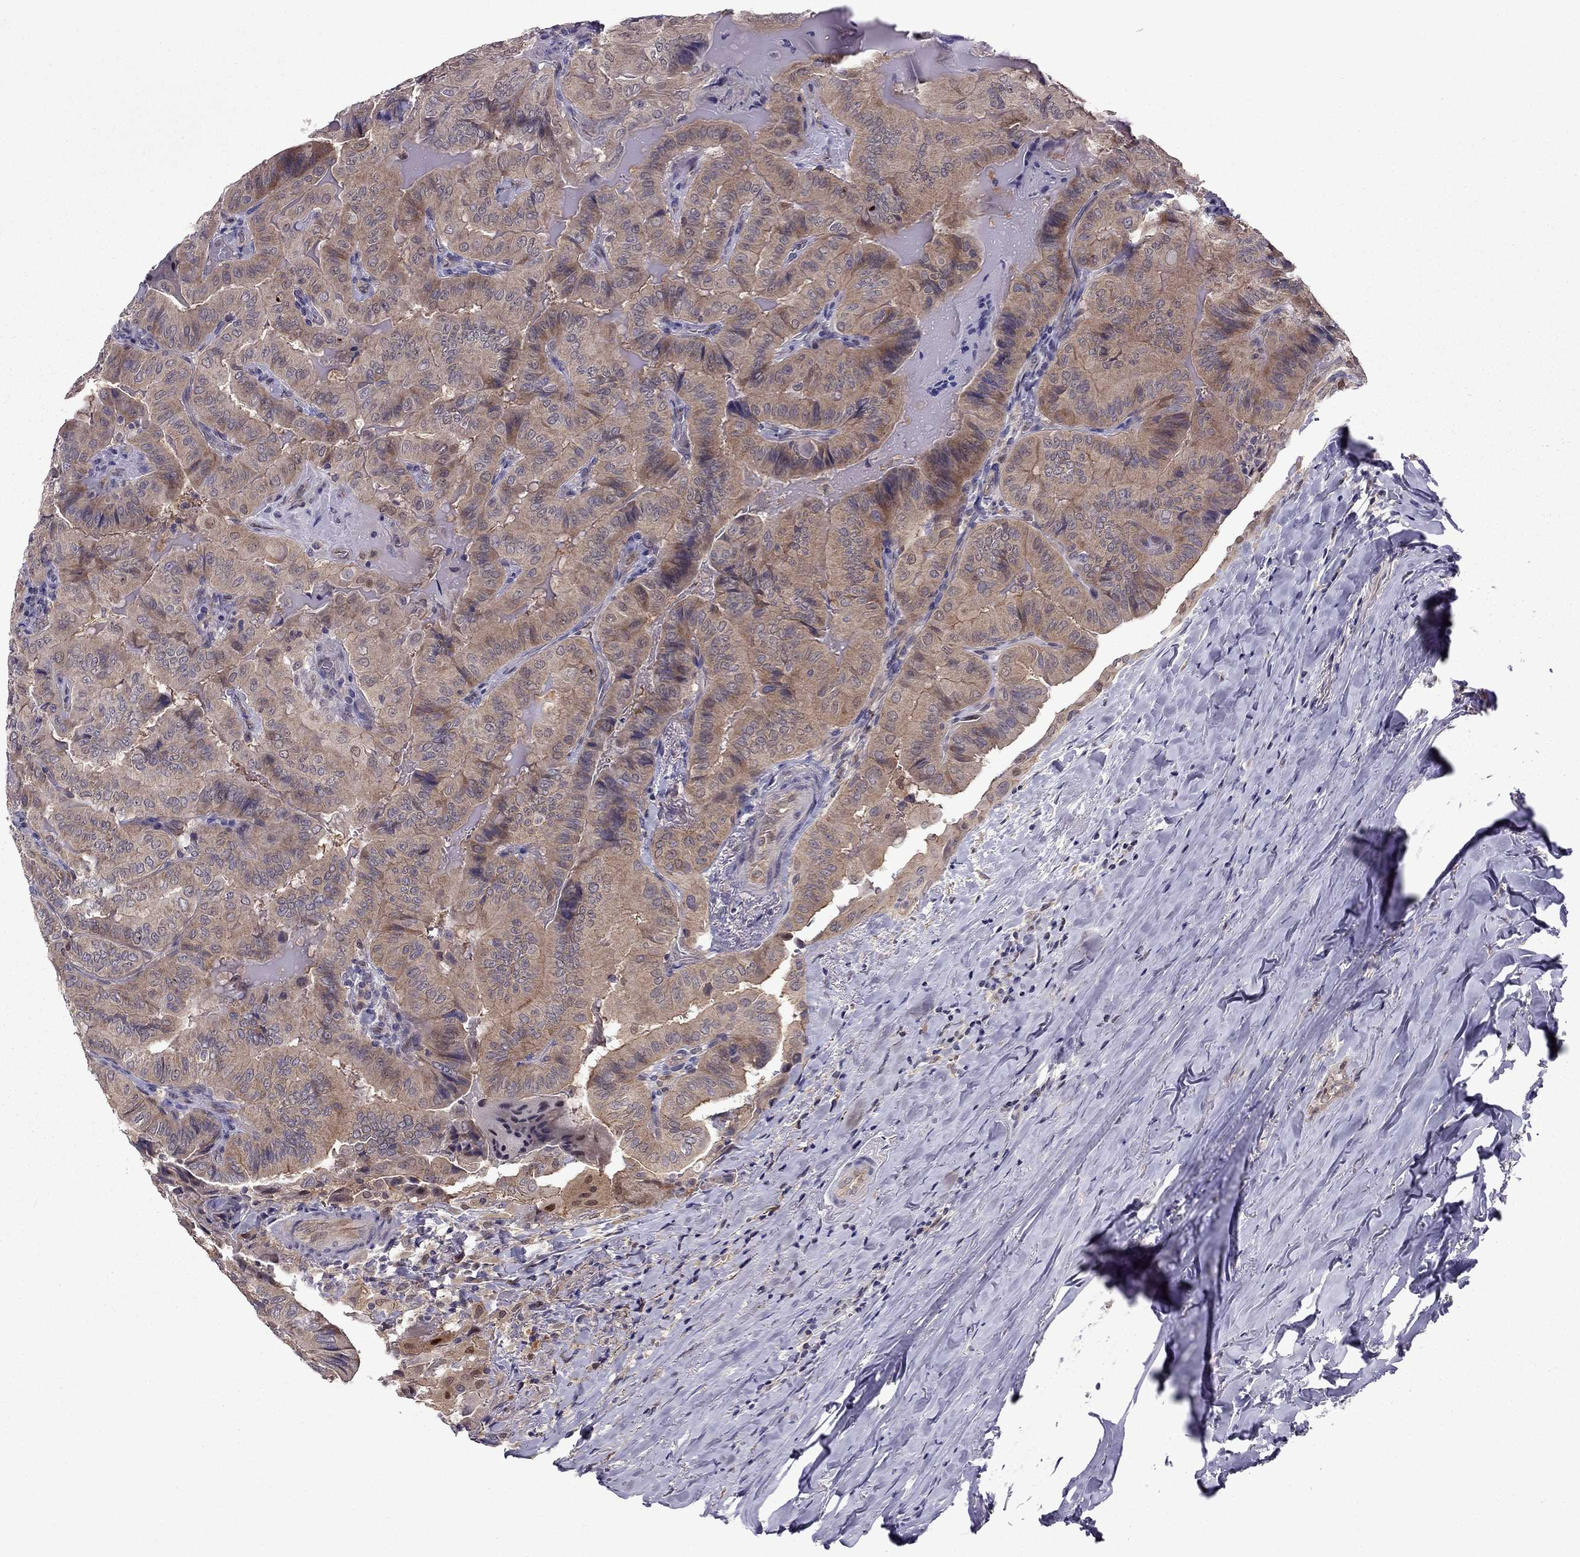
{"staining": {"intensity": "moderate", "quantity": ">75%", "location": "cytoplasmic/membranous"}, "tissue": "thyroid cancer", "cell_type": "Tumor cells", "image_type": "cancer", "snomed": [{"axis": "morphology", "description": "Papillary adenocarcinoma, NOS"}, {"axis": "topography", "description": "Thyroid gland"}], "caption": "Immunohistochemical staining of thyroid papillary adenocarcinoma demonstrates medium levels of moderate cytoplasmic/membranous positivity in approximately >75% of tumor cells.", "gene": "CDK5", "patient": {"sex": "female", "age": 68}}